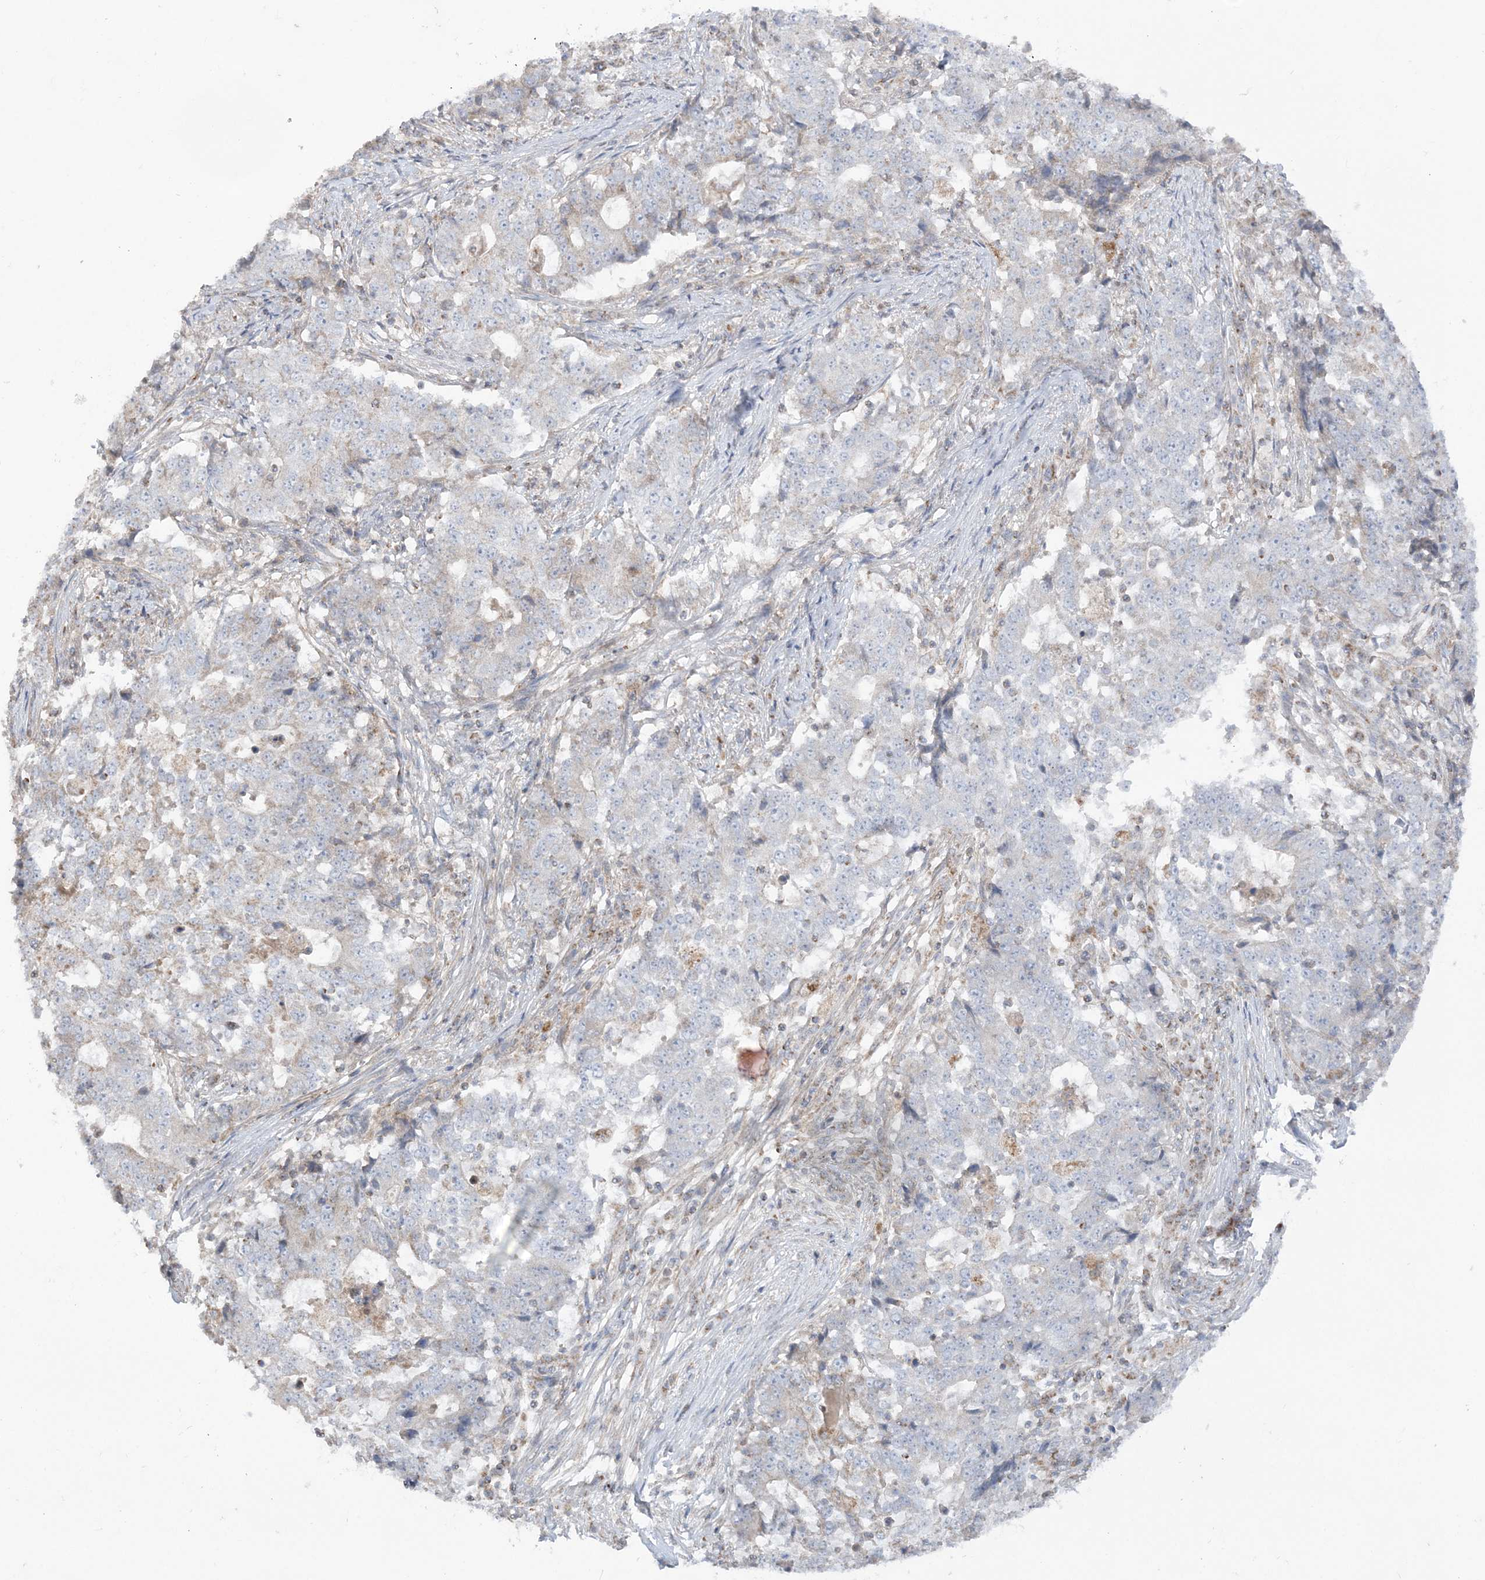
{"staining": {"intensity": "negative", "quantity": "none", "location": "none"}, "tissue": "stomach cancer", "cell_type": "Tumor cells", "image_type": "cancer", "snomed": [{"axis": "morphology", "description": "Adenocarcinoma, NOS"}, {"axis": "topography", "description": "Stomach"}], "caption": "Adenocarcinoma (stomach) was stained to show a protein in brown. There is no significant positivity in tumor cells.", "gene": "SCLT1", "patient": {"sex": "male", "age": 59}}